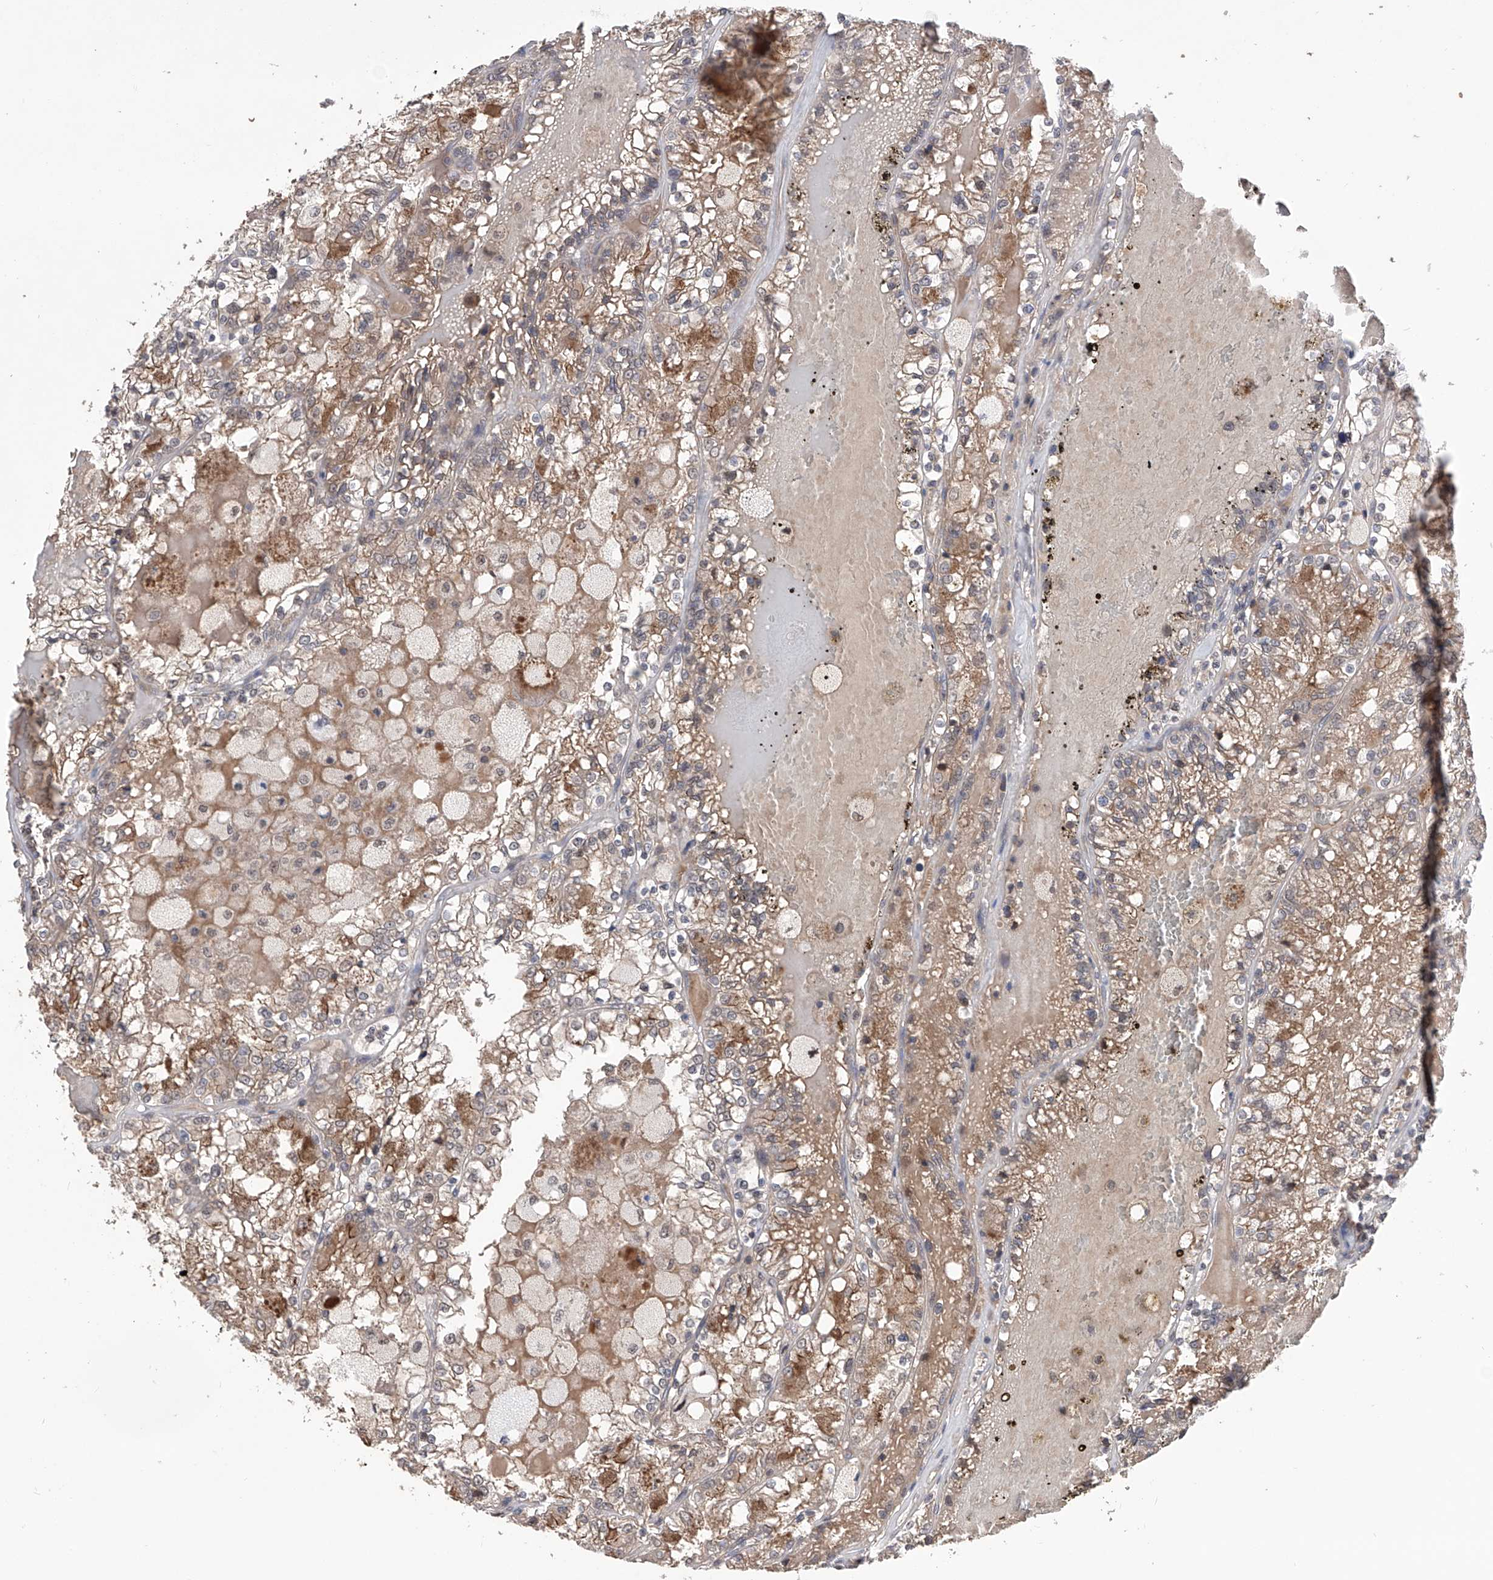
{"staining": {"intensity": "moderate", "quantity": ">75%", "location": "cytoplasmic/membranous"}, "tissue": "renal cancer", "cell_type": "Tumor cells", "image_type": "cancer", "snomed": [{"axis": "morphology", "description": "Adenocarcinoma, NOS"}, {"axis": "topography", "description": "Kidney"}], "caption": "Immunohistochemistry micrograph of neoplastic tissue: human adenocarcinoma (renal) stained using immunohistochemistry exhibits medium levels of moderate protein expression localized specifically in the cytoplasmic/membranous of tumor cells, appearing as a cytoplasmic/membranous brown color.", "gene": "LYSMD4", "patient": {"sex": "female", "age": 56}}